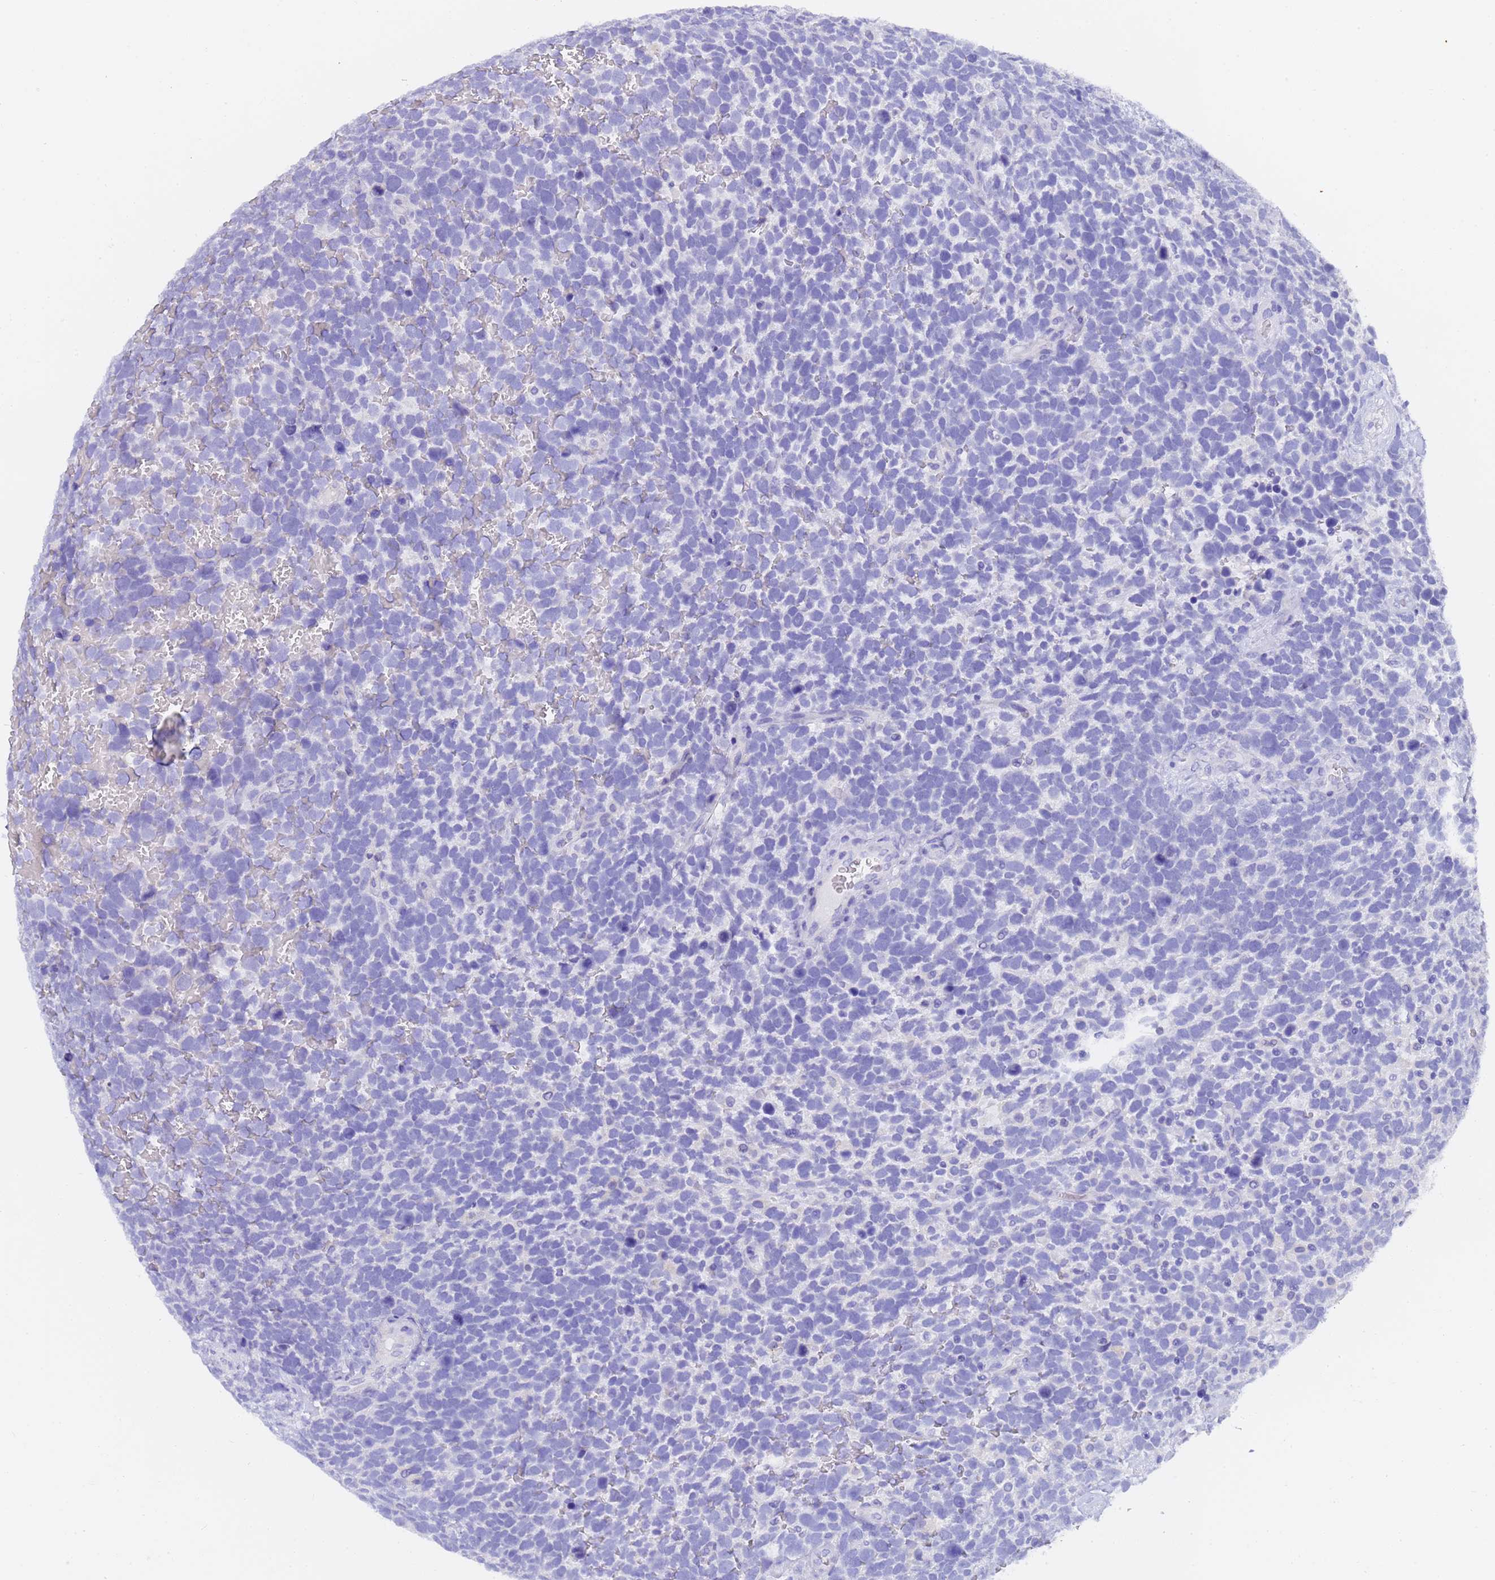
{"staining": {"intensity": "negative", "quantity": "none", "location": "none"}, "tissue": "urothelial cancer", "cell_type": "Tumor cells", "image_type": "cancer", "snomed": [{"axis": "morphology", "description": "Urothelial carcinoma, High grade"}, {"axis": "topography", "description": "Urinary bladder"}], "caption": "This micrograph is of urothelial cancer stained with immunohistochemistry to label a protein in brown with the nuclei are counter-stained blue. There is no staining in tumor cells.", "gene": "GABRA1", "patient": {"sex": "female", "age": 82}}